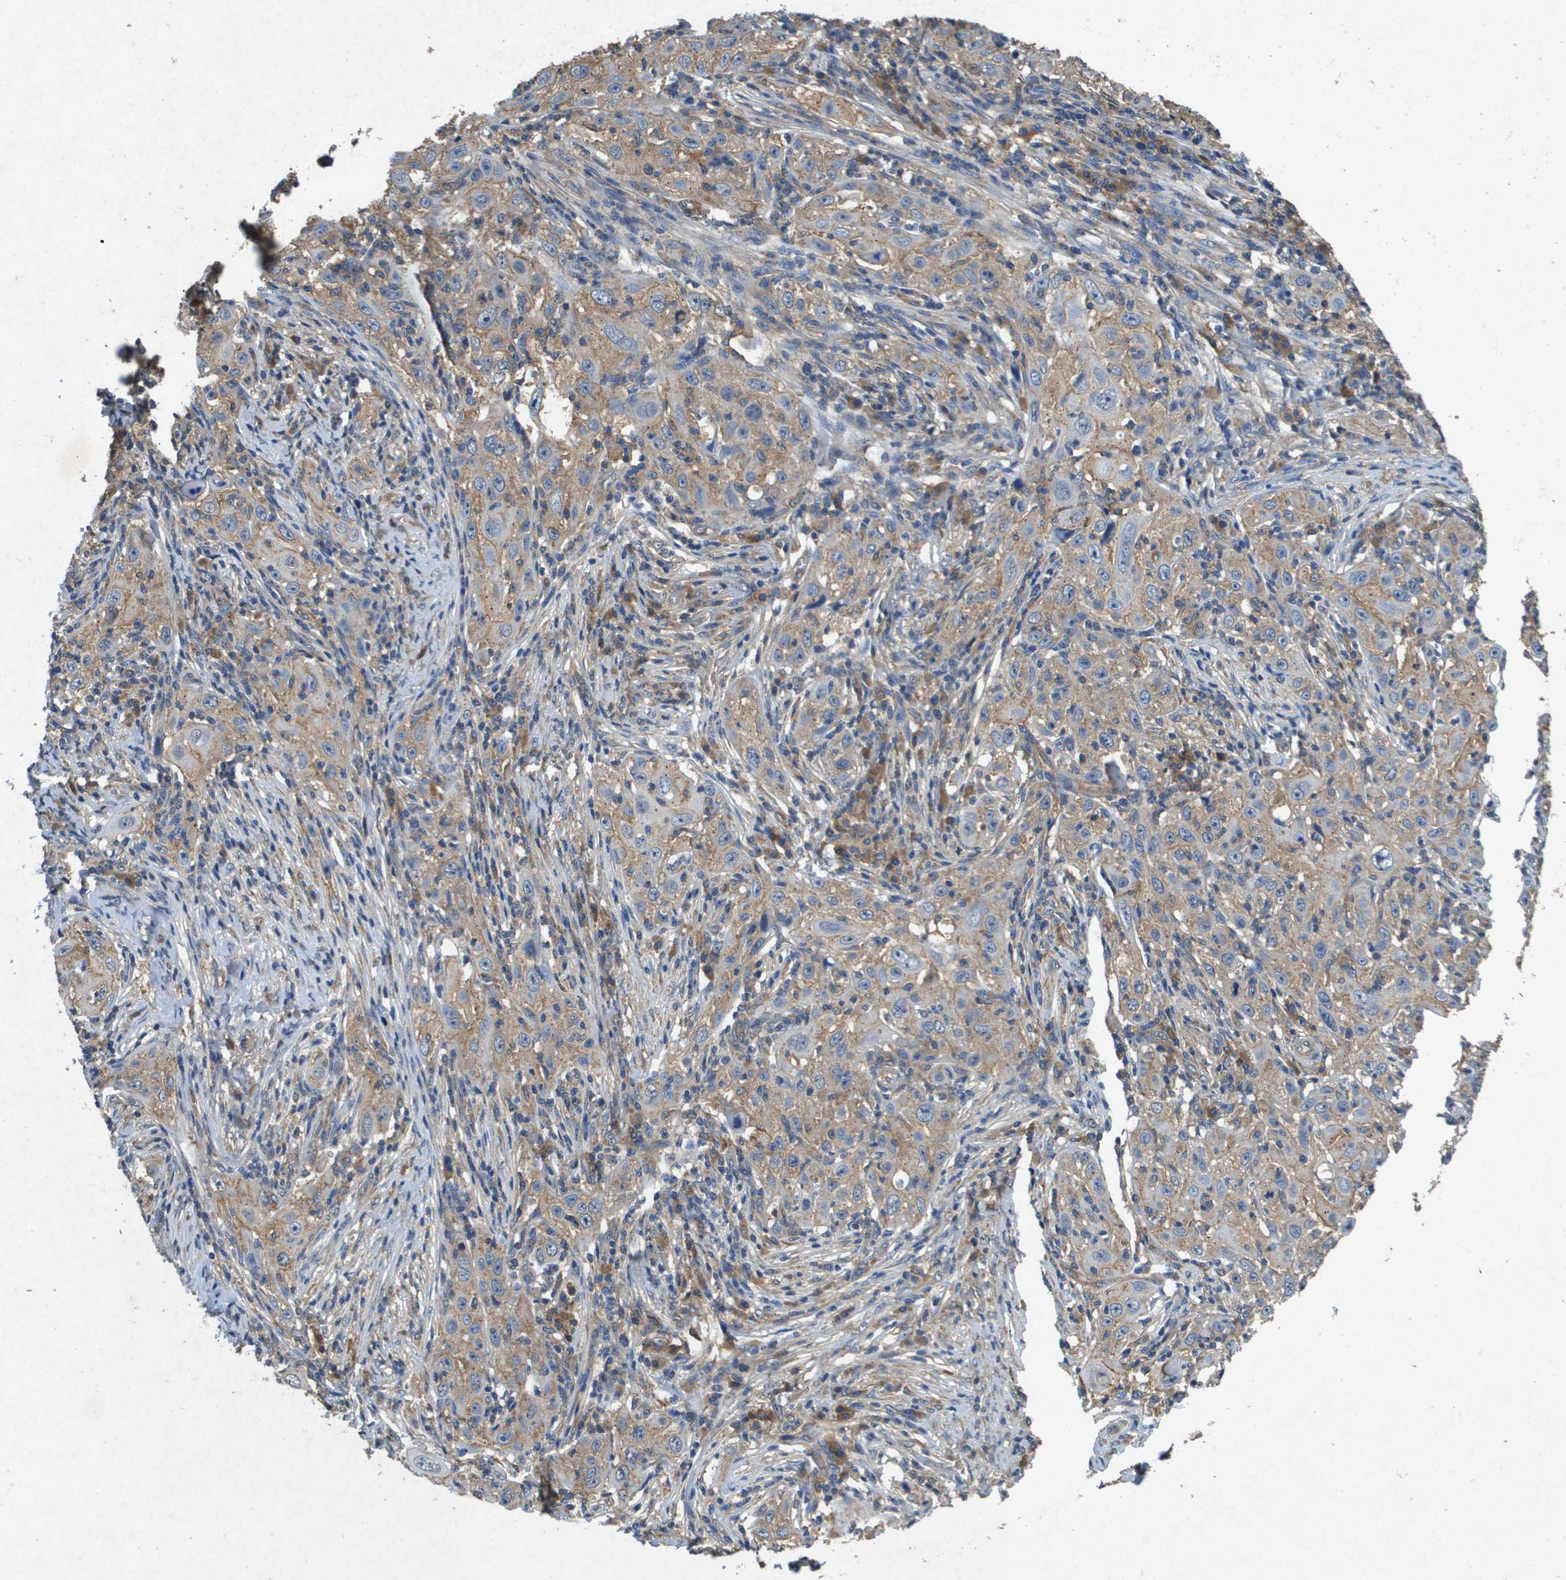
{"staining": {"intensity": "weak", "quantity": ">75%", "location": "cytoplasmic/membranous"}, "tissue": "skin cancer", "cell_type": "Tumor cells", "image_type": "cancer", "snomed": [{"axis": "morphology", "description": "Squamous cell carcinoma, NOS"}, {"axis": "topography", "description": "Skin"}], "caption": "Immunohistochemistry (IHC) staining of skin cancer, which displays low levels of weak cytoplasmic/membranous expression in about >75% of tumor cells indicating weak cytoplasmic/membranous protein staining. The staining was performed using DAB (brown) for protein detection and nuclei were counterstained in hematoxylin (blue).", "gene": "PTPRT", "patient": {"sex": "female", "age": 88}}